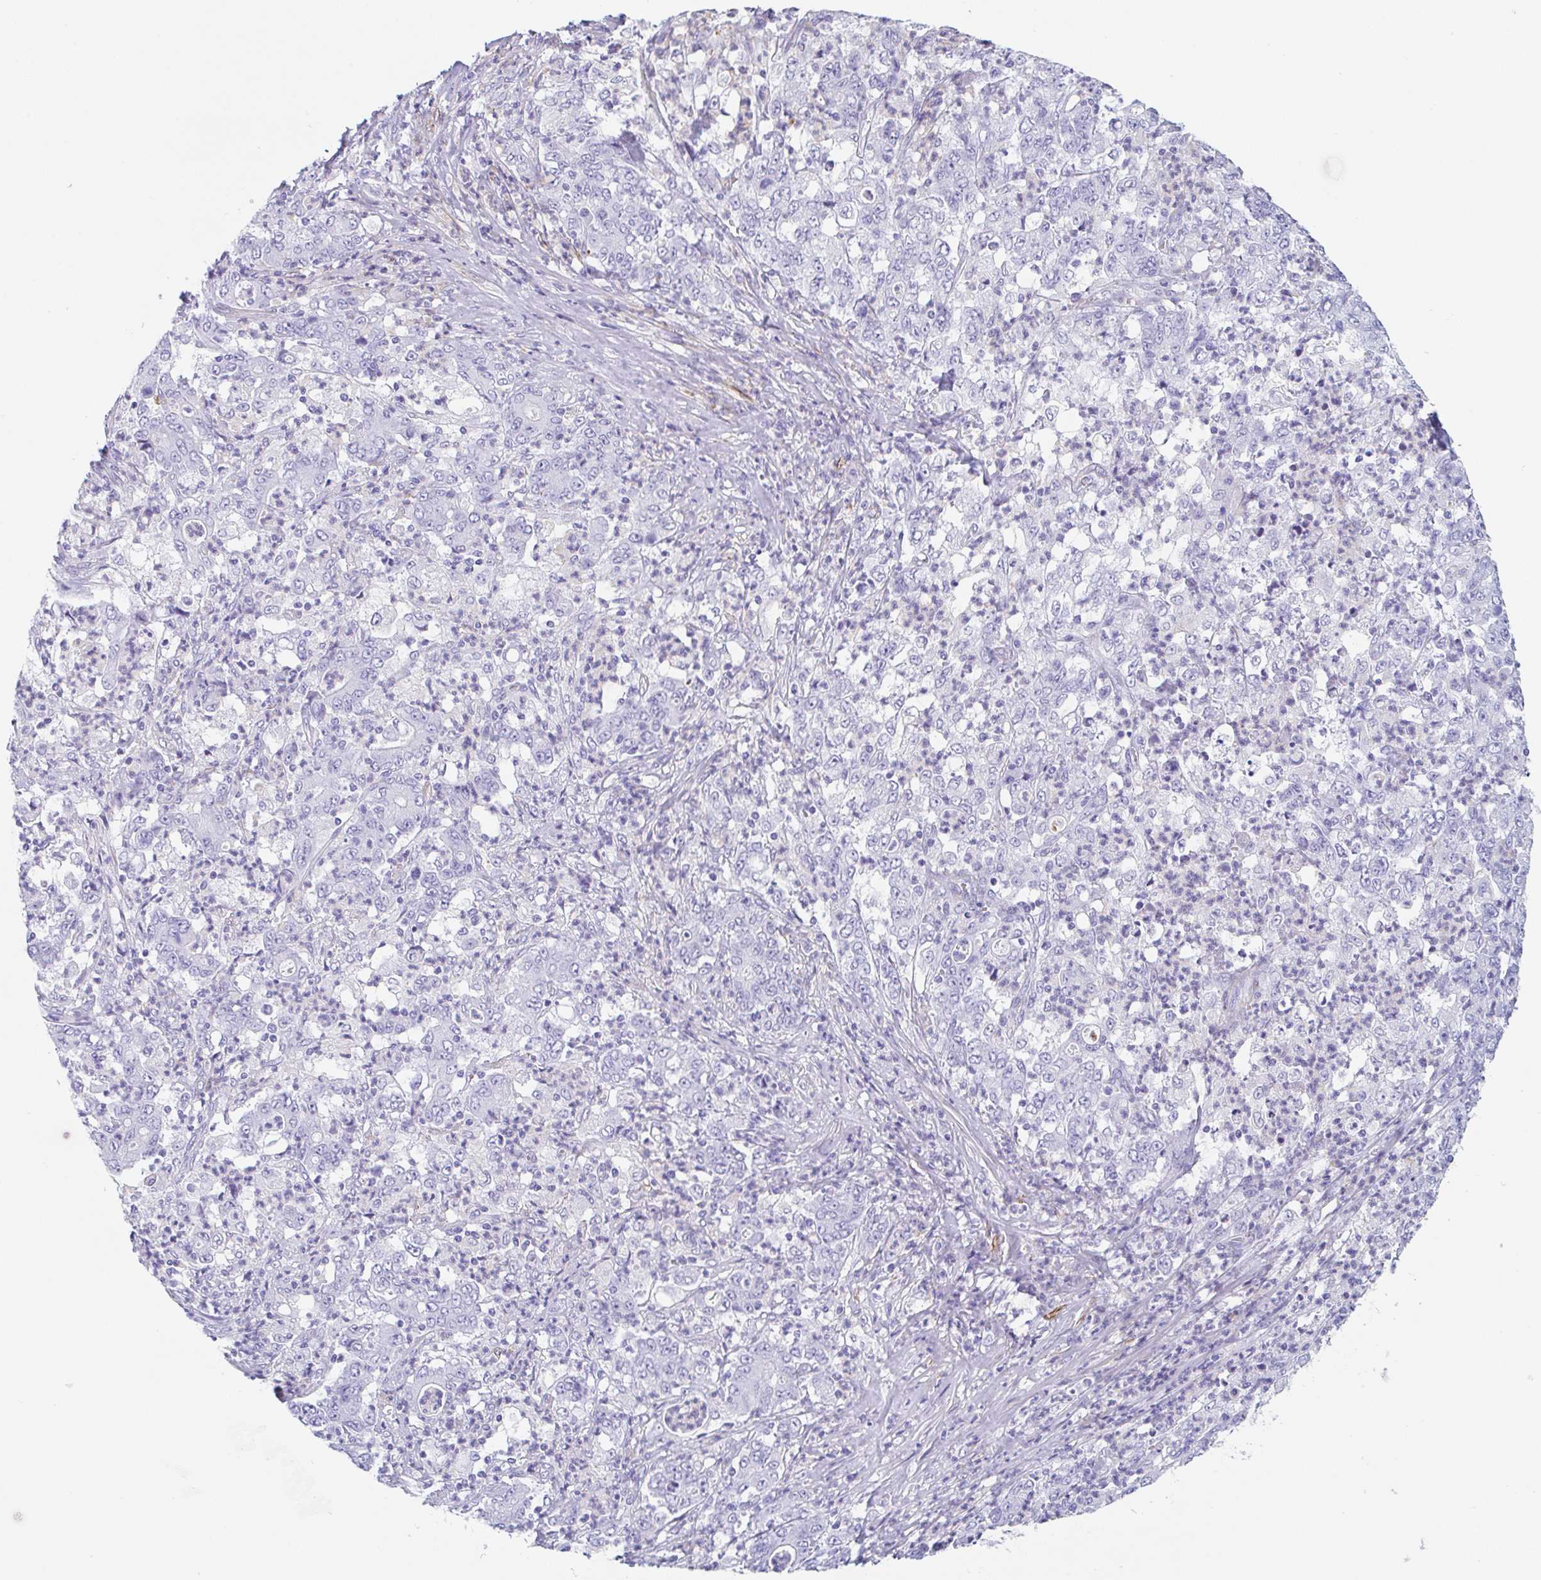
{"staining": {"intensity": "negative", "quantity": "none", "location": "none"}, "tissue": "stomach cancer", "cell_type": "Tumor cells", "image_type": "cancer", "snomed": [{"axis": "morphology", "description": "Adenocarcinoma, NOS"}, {"axis": "topography", "description": "Stomach, lower"}], "caption": "An immunohistochemistry (IHC) histopathology image of stomach cancer is shown. There is no staining in tumor cells of stomach cancer.", "gene": "TAS2R41", "patient": {"sex": "female", "age": 71}}